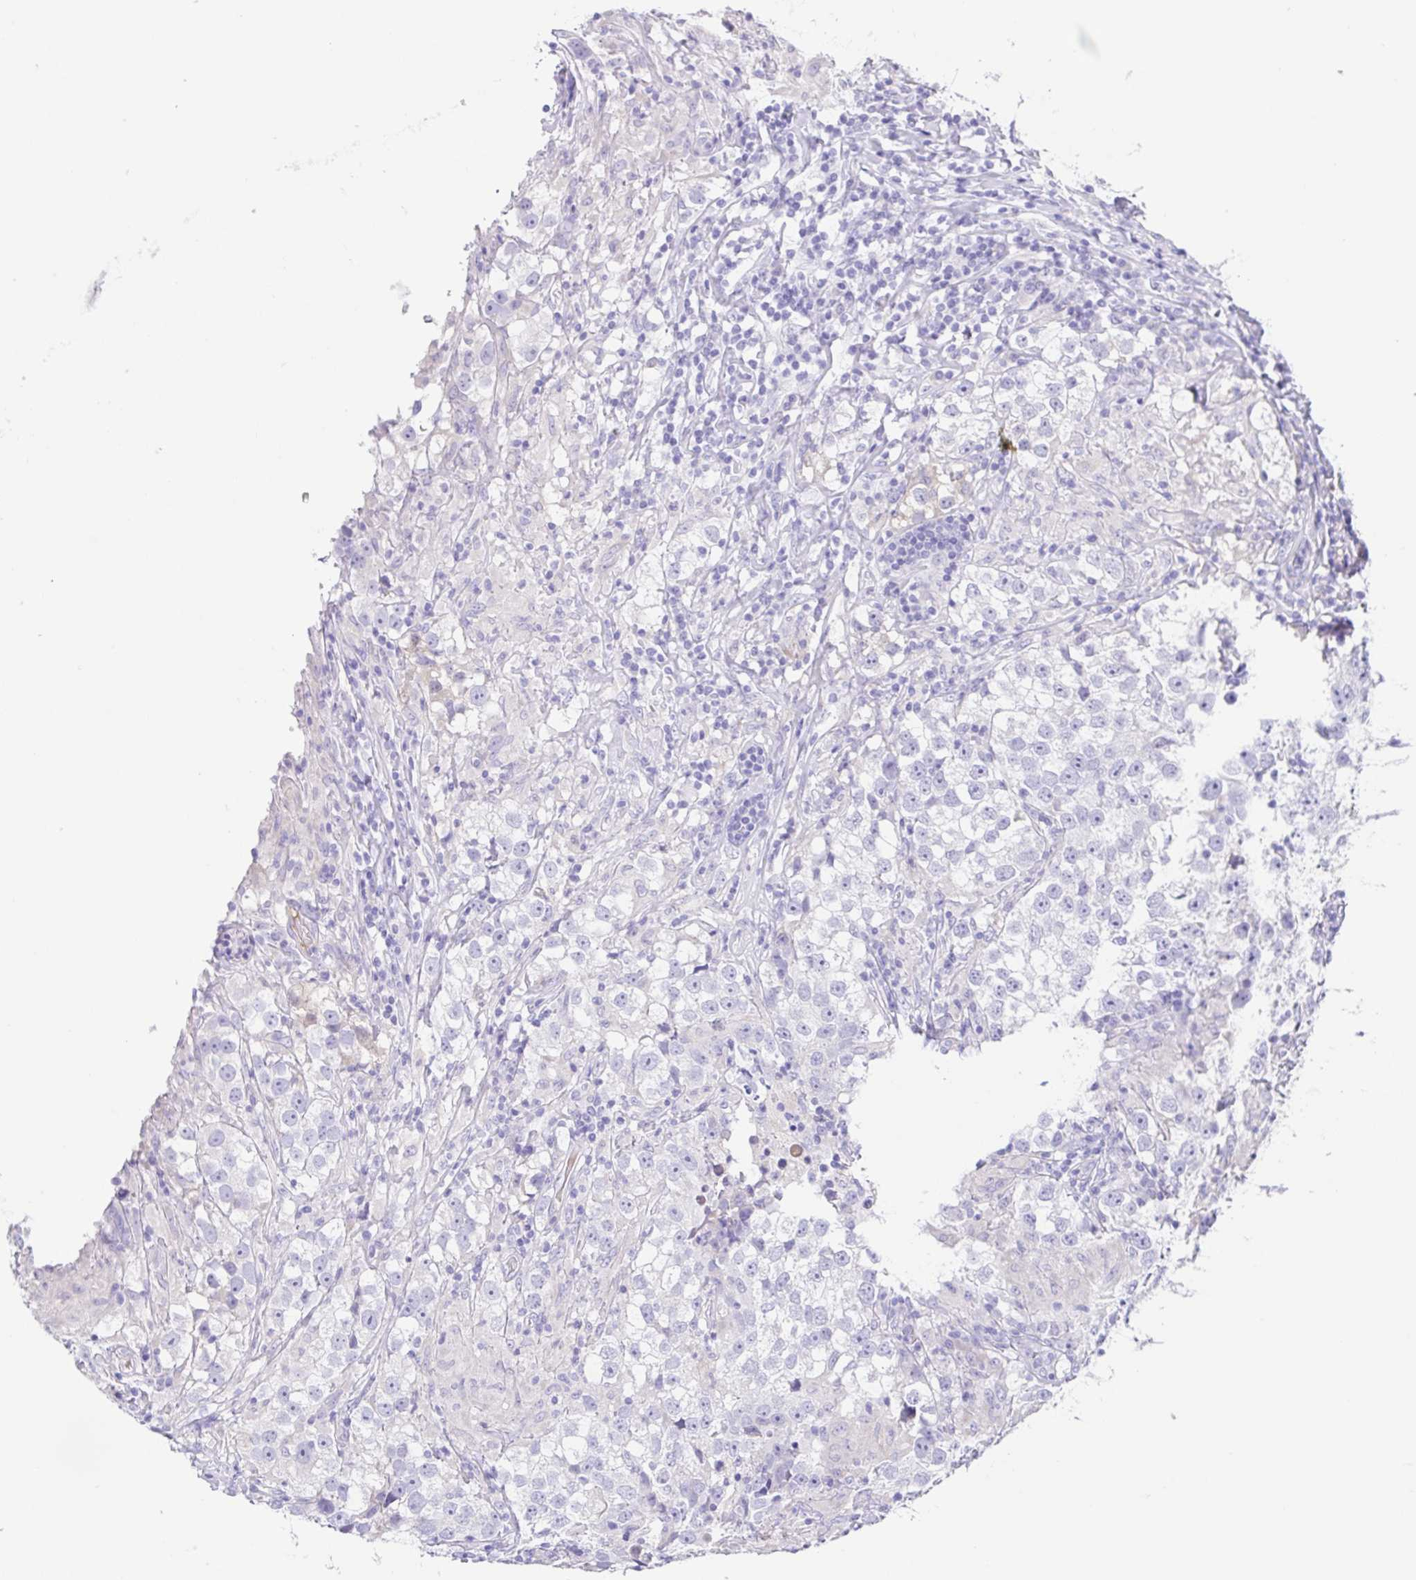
{"staining": {"intensity": "negative", "quantity": "none", "location": "none"}, "tissue": "testis cancer", "cell_type": "Tumor cells", "image_type": "cancer", "snomed": [{"axis": "morphology", "description": "Seminoma, NOS"}, {"axis": "topography", "description": "Testis"}], "caption": "Immunohistochemistry photomicrograph of human seminoma (testis) stained for a protein (brown), which shows no expression in tumor cells. The staining was performed using DAB to visualize the protein expression in brown, while the nuclei were stained in blue with hematoxylin (Magnification: 20x).", "gene": "A1BG", "patient": {"sex": "male", "age": 46}}